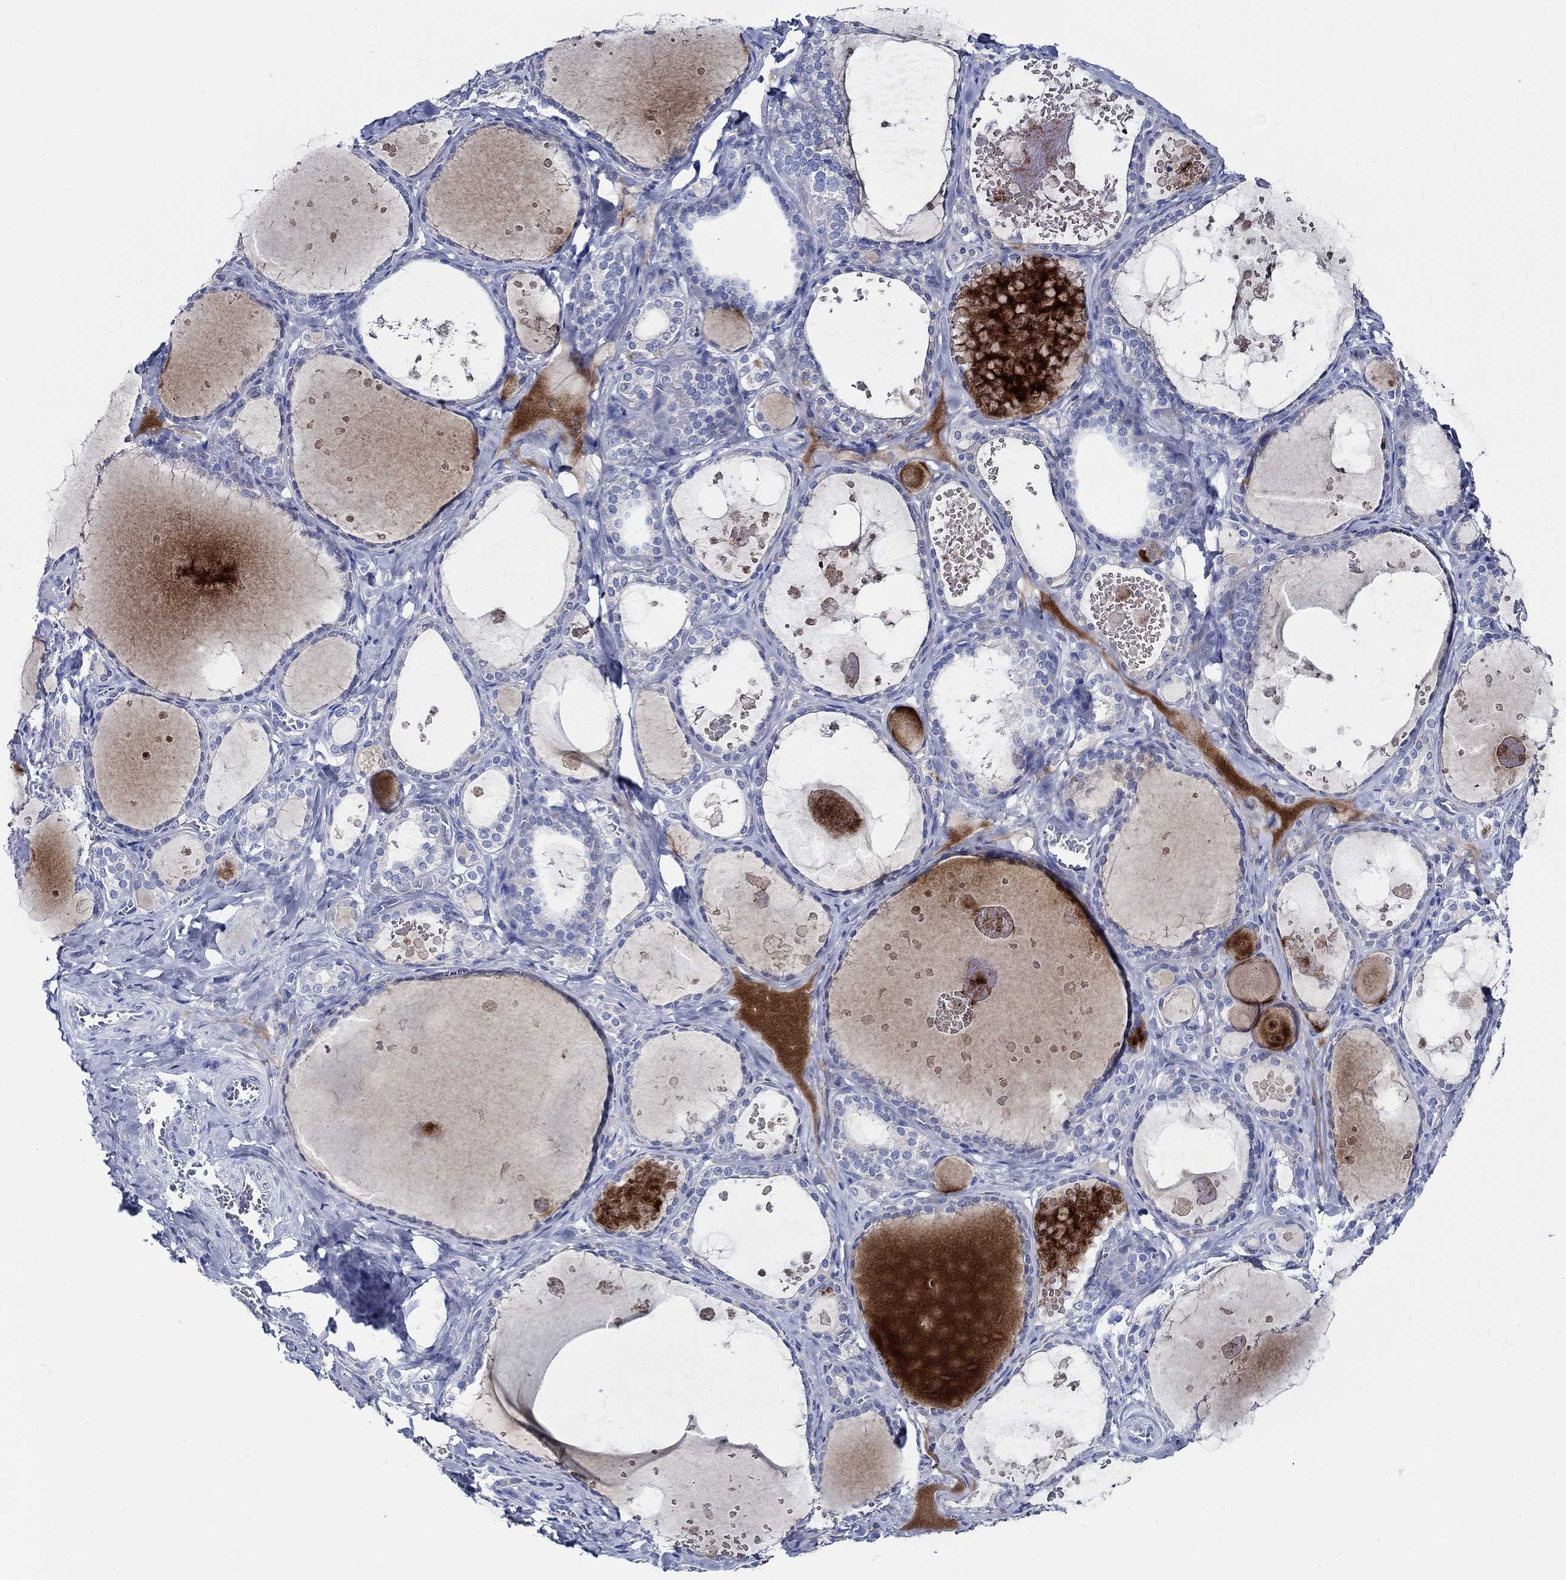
{"staining": {"intensity": "negative", "quantity": "none", "location": "none"}, "tissue": "thyroid gland", "cell_type": "Glandular cells", "image_type": "normal", "snomed": [{"axis": "morphology", "description": "Normal tissue, NOS"}, {"axis": "topography", "description": "Thyroid gland"}], "caption": "IHC image of normal thyroid gland stained for a protein (brown), which exhibits no positivity in glandular cells. (IHC, brightfield microscopy, high magnification).", "gene": "SKOR1", "patient": {"sex": "female", "age": 56}}